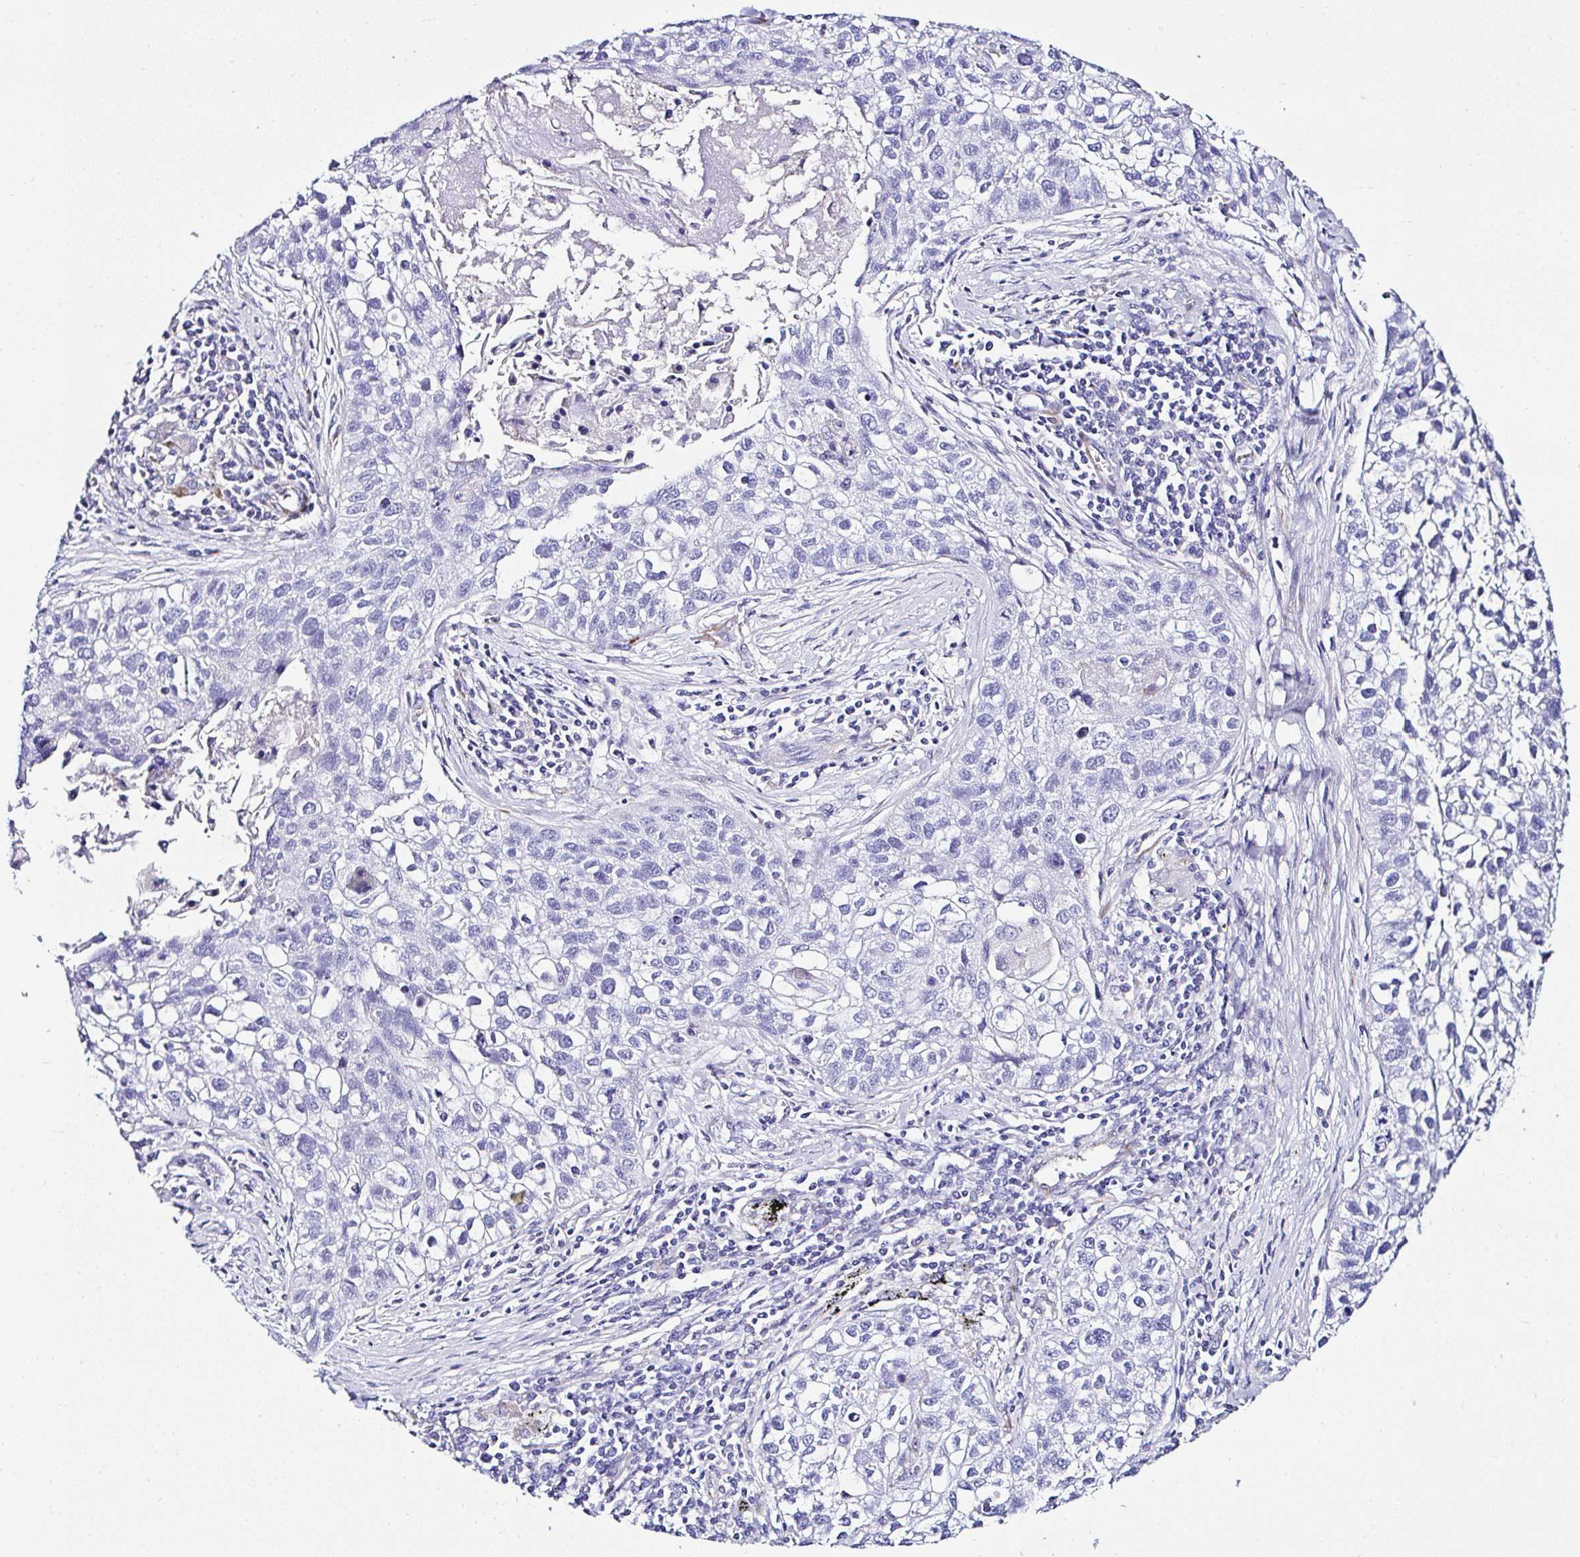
{"staining": {"intensity": "negative", "quantity": "none", "location": "none"}, "tissue": "lung cancer", "cell_type": "Tumor cells", "image_type": "cancer", "snomed": [{"axis": "morphology", "description": "Squamous cell carcinoma, NOS"}, {"axis": "topography", "description": "Lung"}], "caption": "There is no significant positivity in tumor cells of lung cancer (squamous cell carcinoma).", "gene": "DEPDC5", "patient": {"sex": "male", "age": 74}}